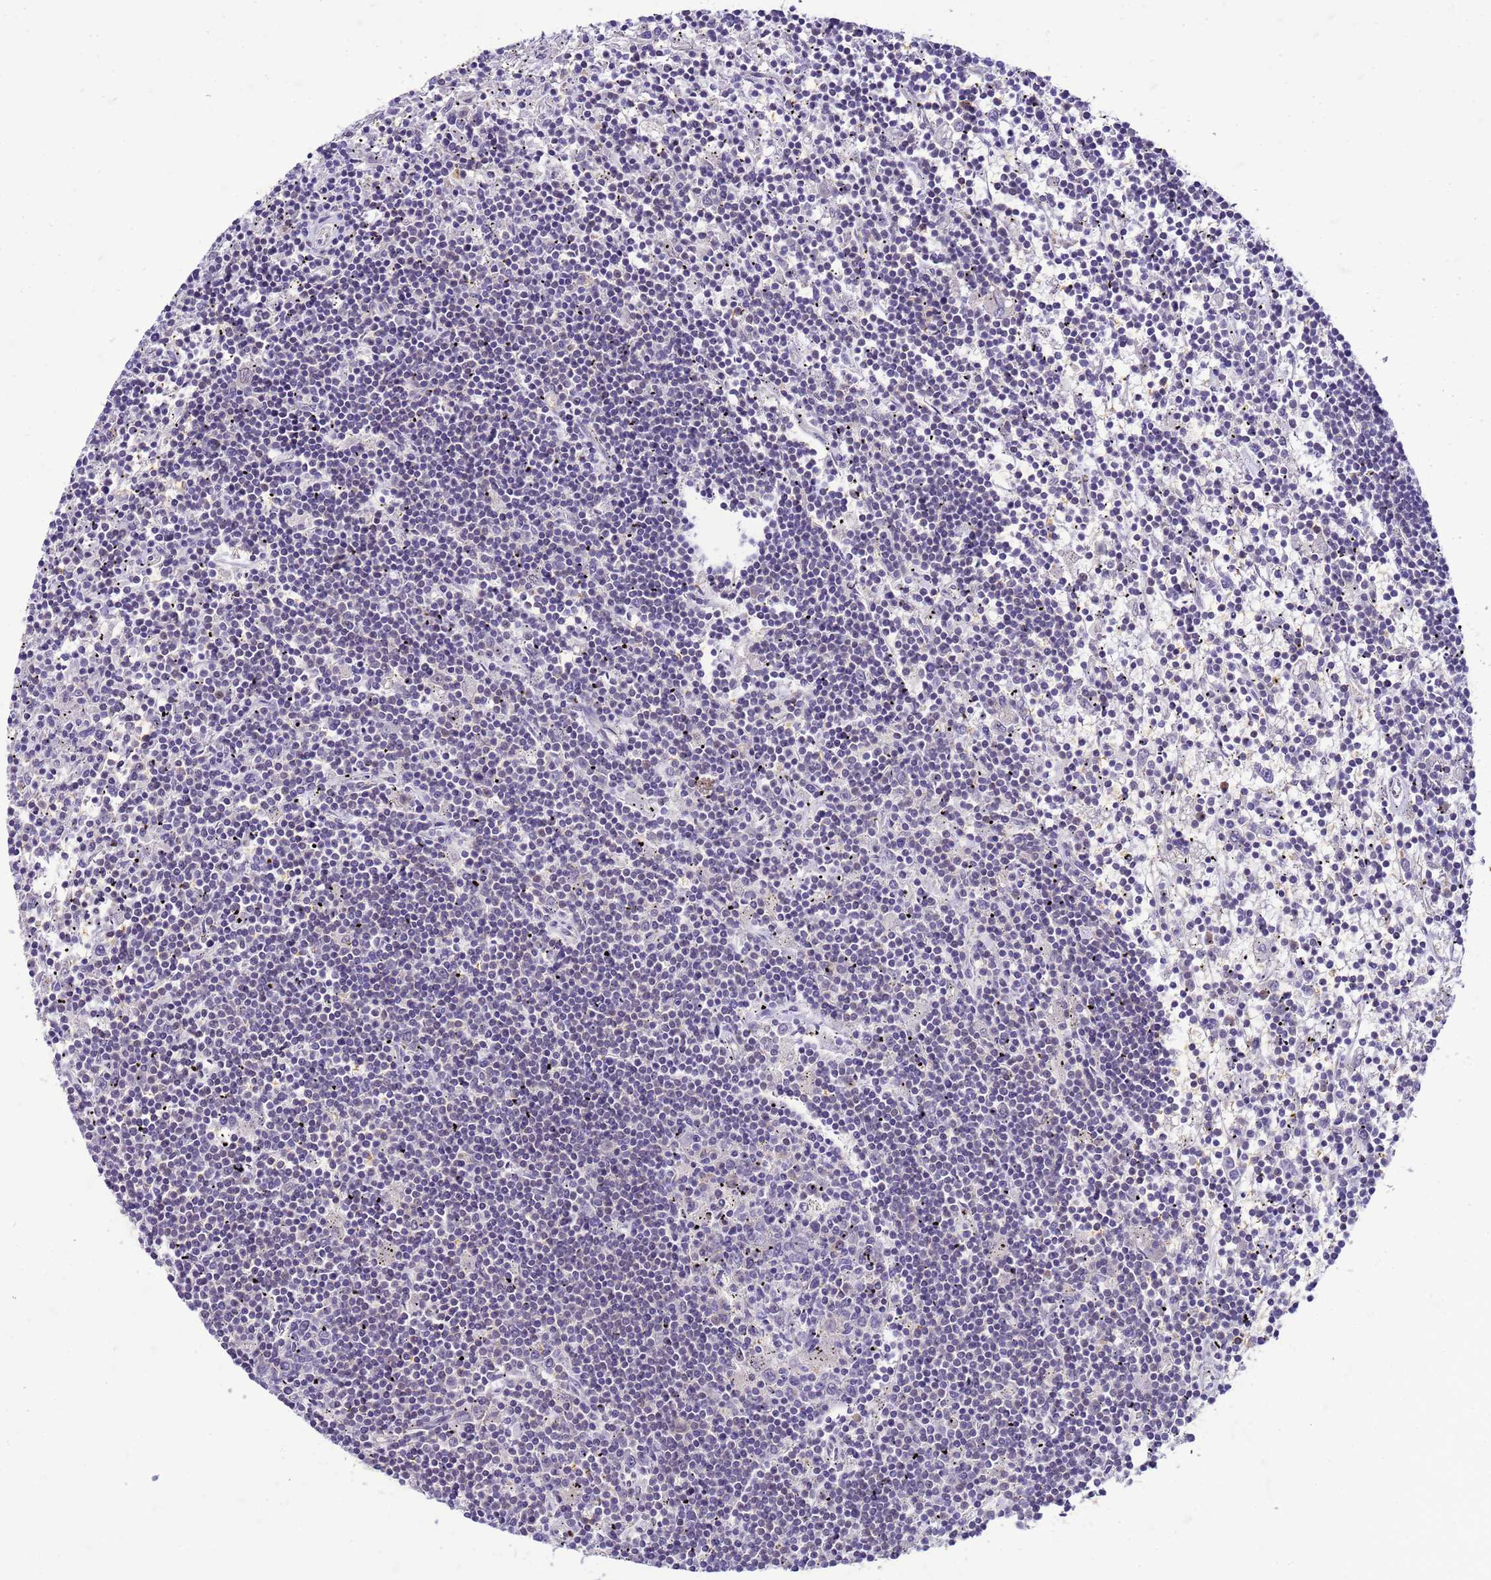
{"staining": {"intensity": "negative", "quantity": "none", "location": "none"}, "tissue": "lymphoma", "cell_type": "Tumor cells", "image_type": "cancer", "snomed": [{"axis": "morphology", "description": "Malignant lymphoma, non-Hodgkin's type, Low grade"}, {"axis": "topography", "description": "Spleen"}], "caption": "Tumor cells show no significant protein staining in malignant lymphoma, non-Hodgkin's type (low-grade). Nuclei are stained in blue.", "gene": "DDI2", "patient": {"sex": "male", "age": 76}}